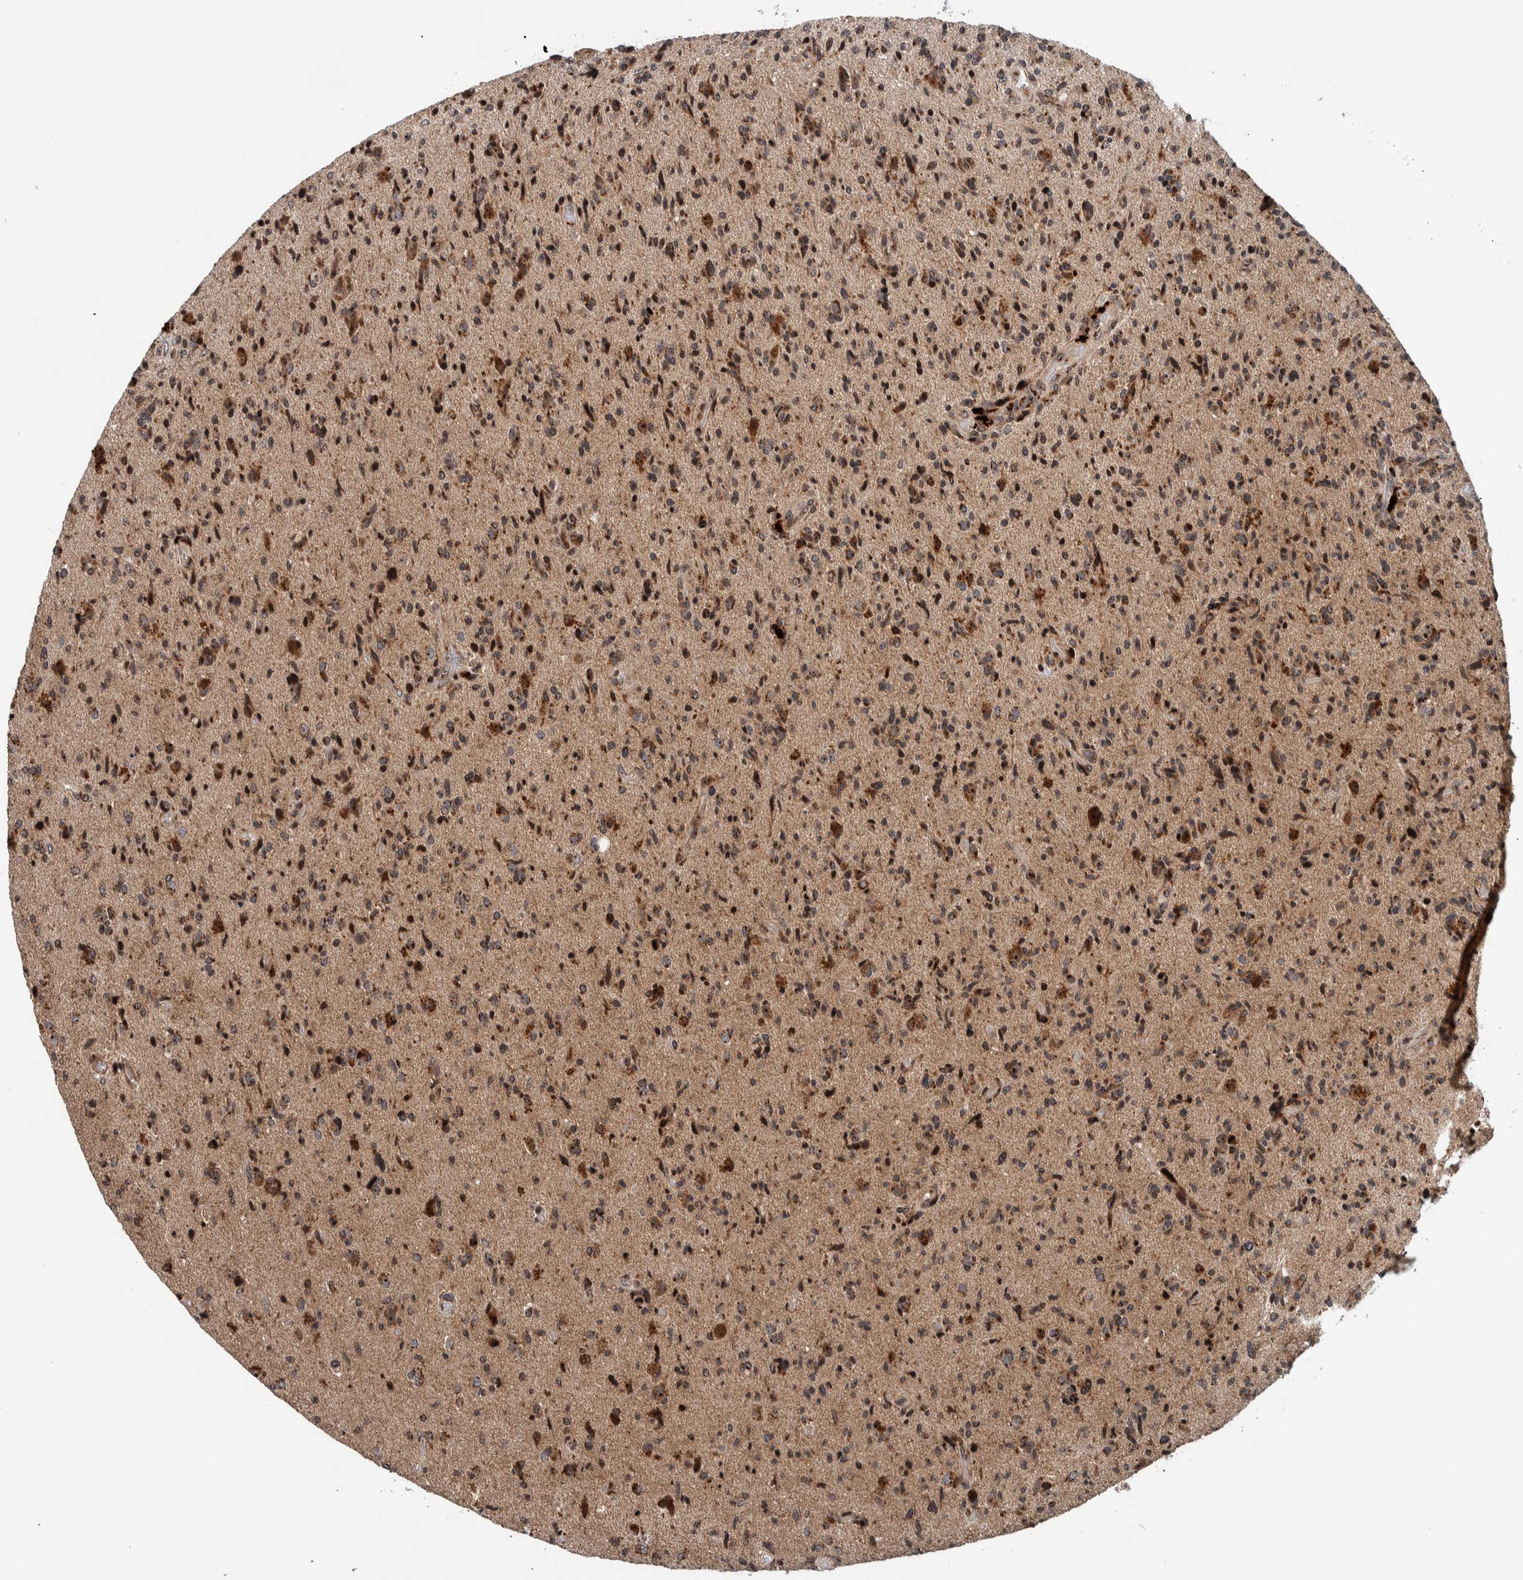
{"staining": {"intensity": "weak", "quantity": "25%-75%", "location": "cytoplasmic/membranous"}, "tissue": "glioma", "cell_type": "Tumor cells", "image_type": "cancer", "snomed": [{"axis": "morphology", "description": "Glioma, malignant, High grade"}, {"axis": "topography", "description": "Brain"}], "caption": "This is an image of immunohistochemistry staining of malignant glioma (high-grade), which shows weak expression in the cytoplasmic/membranous of tumor cells.", "gene": "CCDC182", "patient": {"sex": "male", "age": 72}}